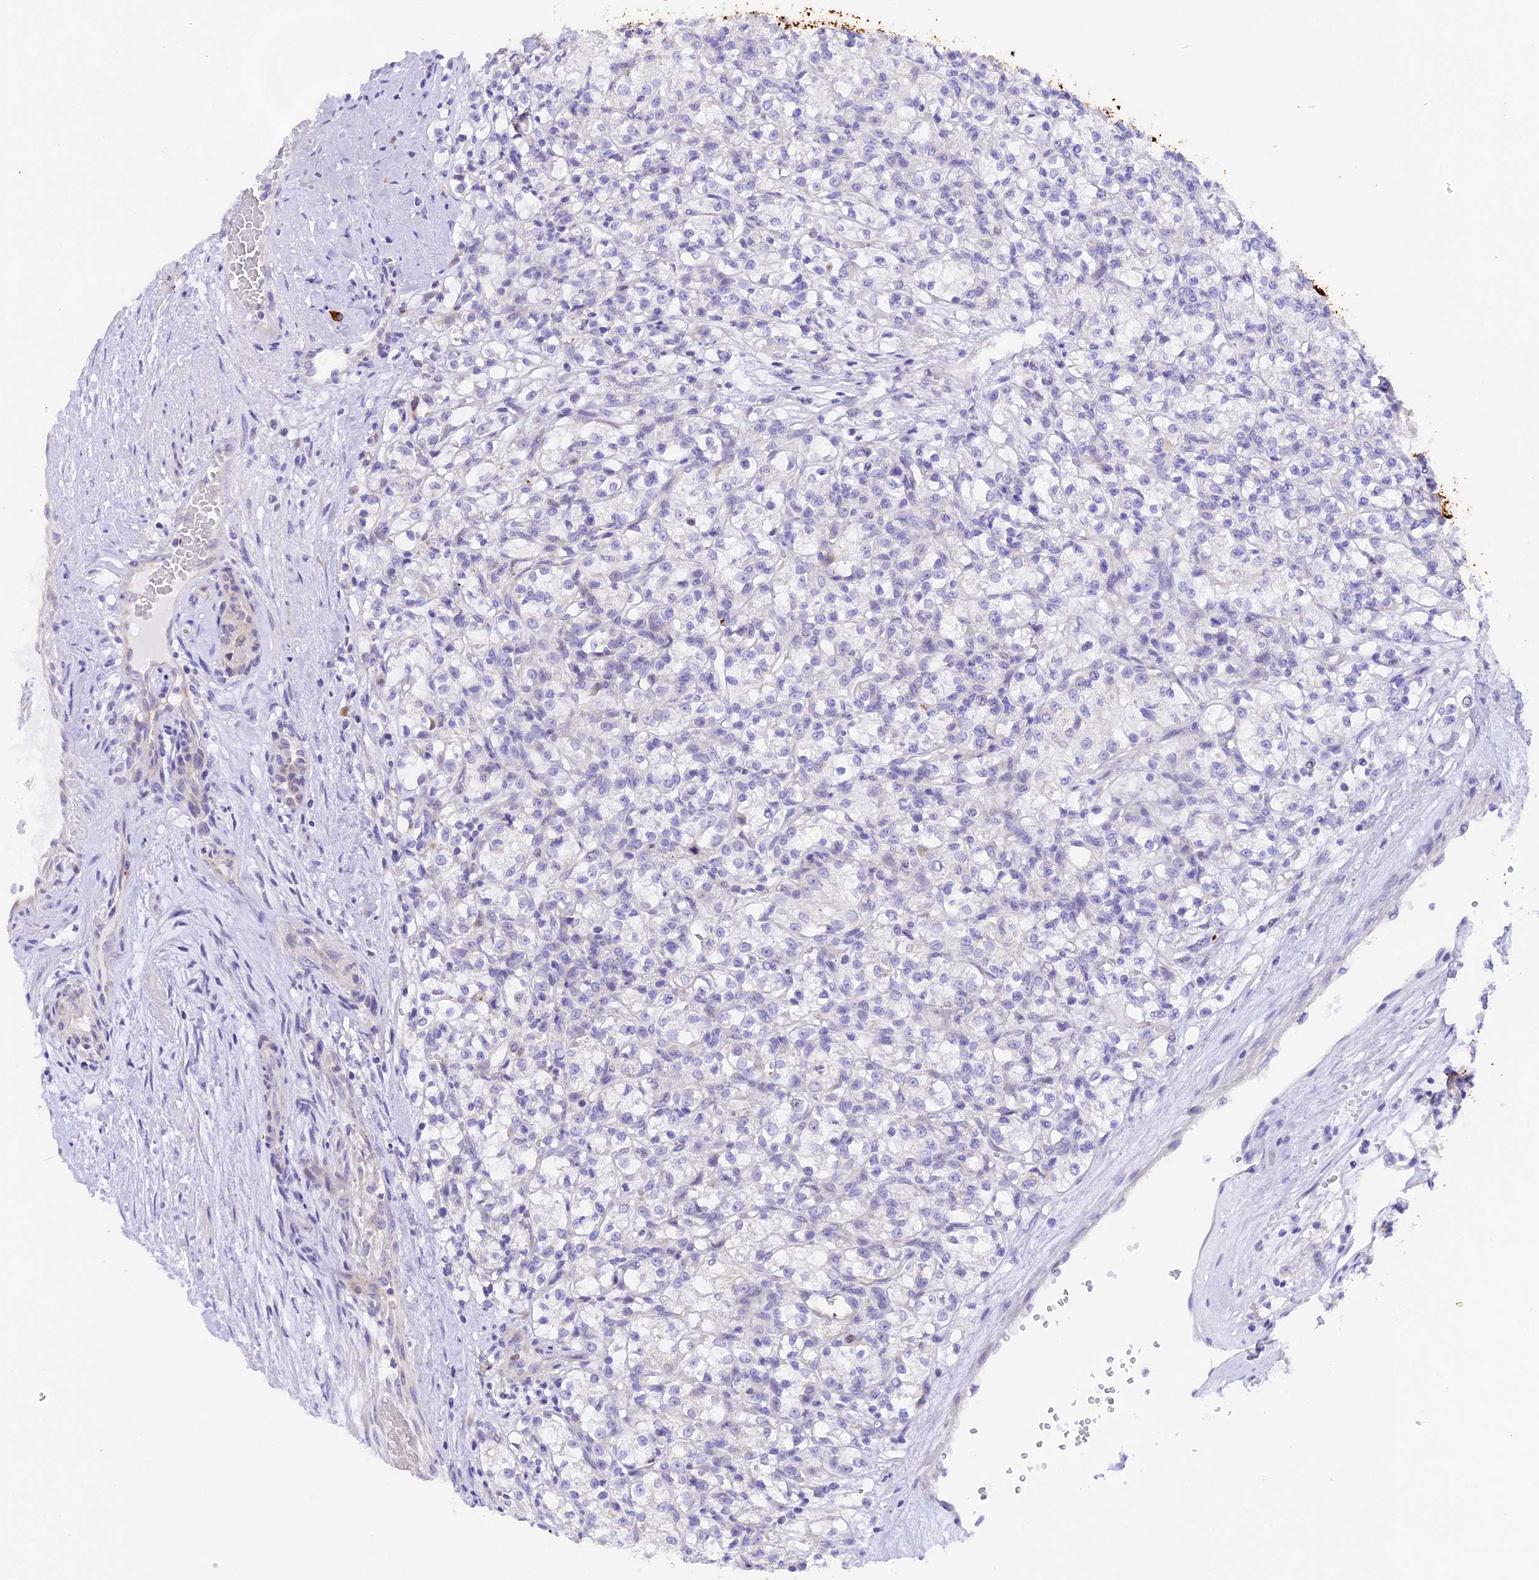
{"staining": {"intensity": "negative", "quantity": "none", "location": "none"}, "tissue": "renal cancer", "cell_type": "Tumor cells", "image_type": "cancer", "snomed": [{"axis": "morphology", "description": "Adenocarcinoma, NOS"}, {"axis": "topography", "description": "Kidney"}], "caption": "This is a micrograph of immunohistochemistry staining of renal cancer, which shows no staining in tumor cells.", "gene": "PKIA", "patient": {"sex": "female", "age": 59}}